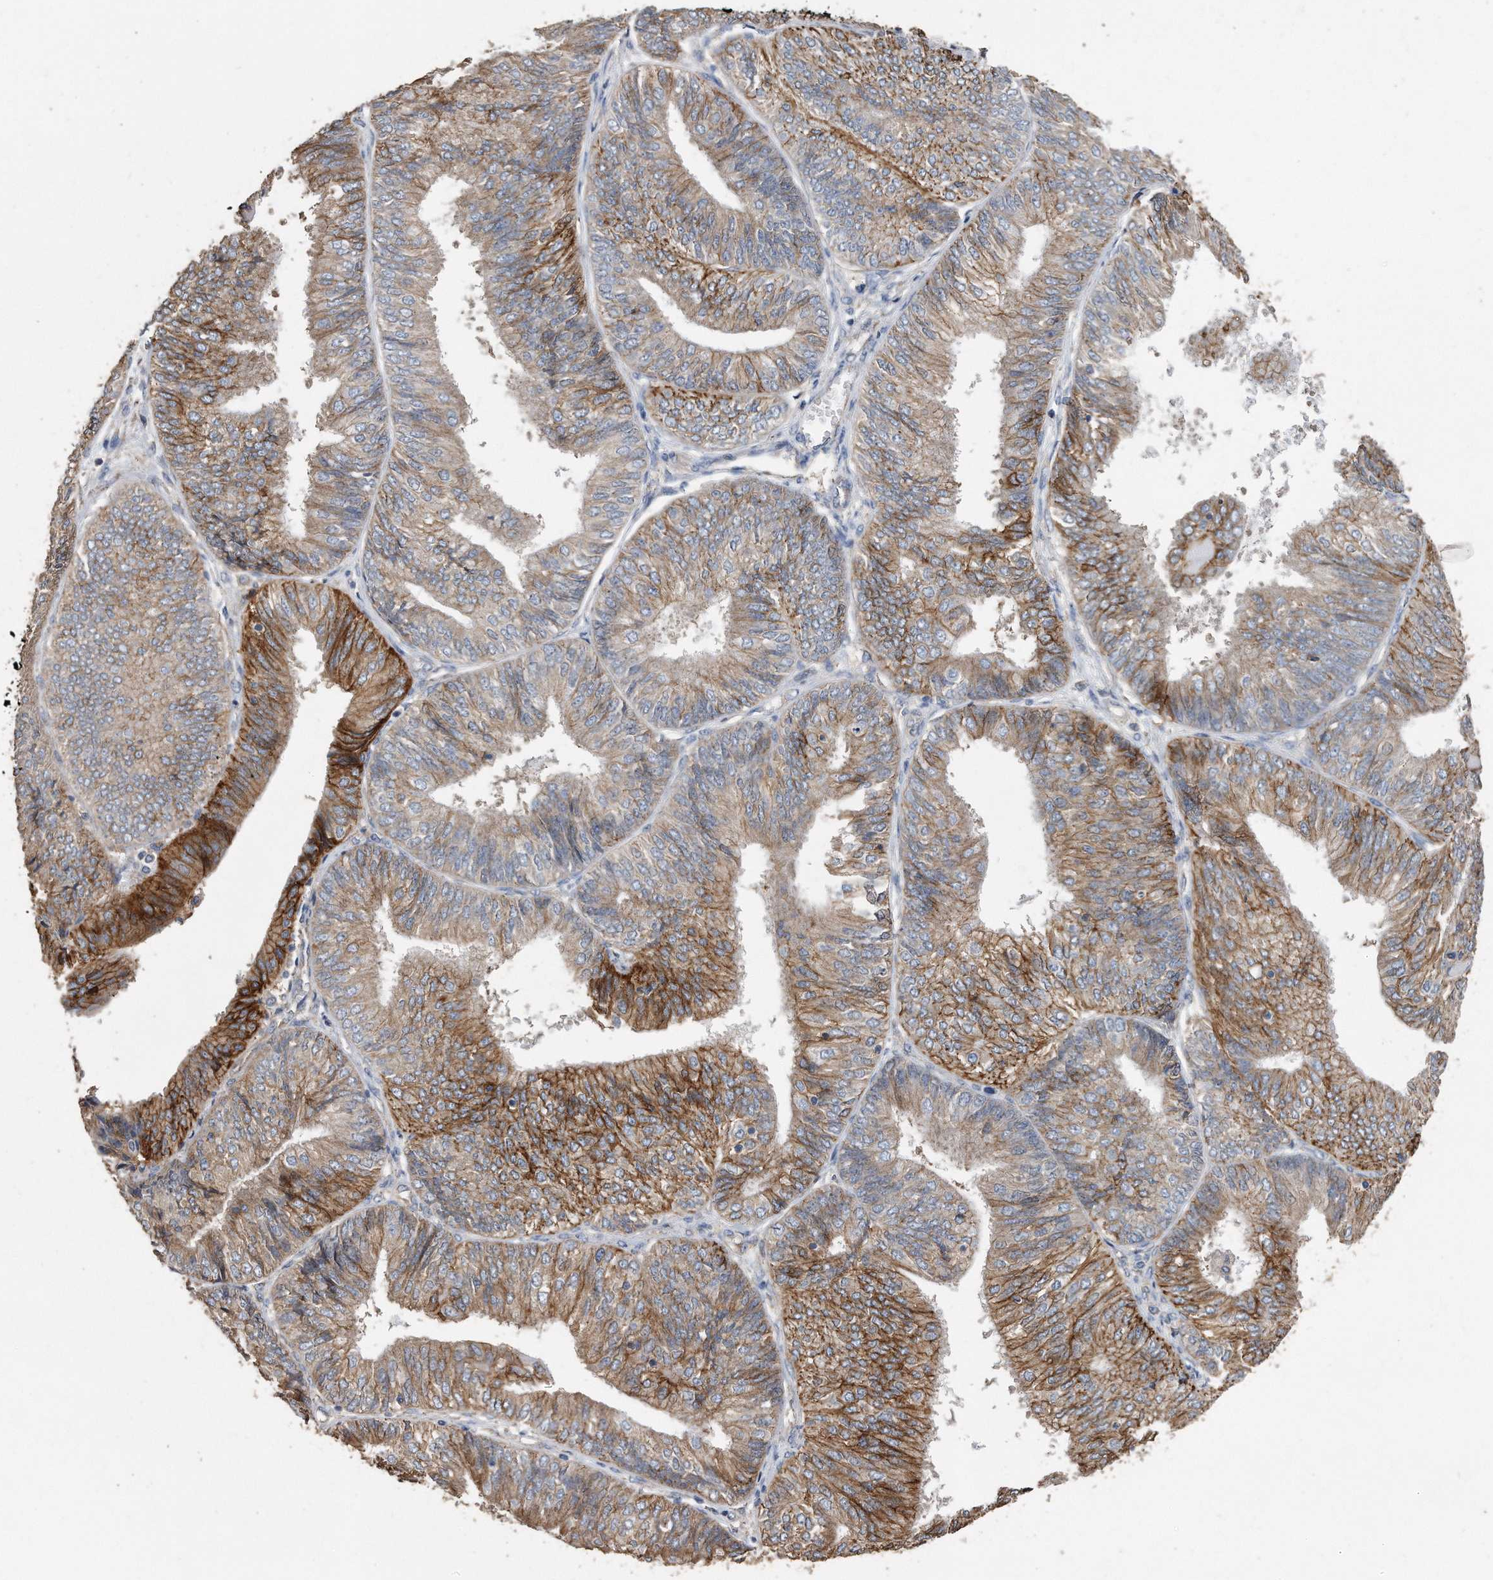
{"staining": {"intensity": "moderate", "quantity": ">75%", "location": "cytoplasmic/membranous"}, "tissue": "endometrial cancer", "cell_type": "Tumor cells", "image_type": "cancer", "snomed": [{"axis": "morphology", "description": "Adenocarcinoma, NOS"}, {"axis": "topography", "description": "Endometrium"}], "caption": "Protein expression analysis of endometrial adenocarcinoma displays moderate cytoplasmic/membranous positivity in about >75% of tumor cells.", "gene": "CDCP1", "patient": {"sex": "female", "age": 58}}